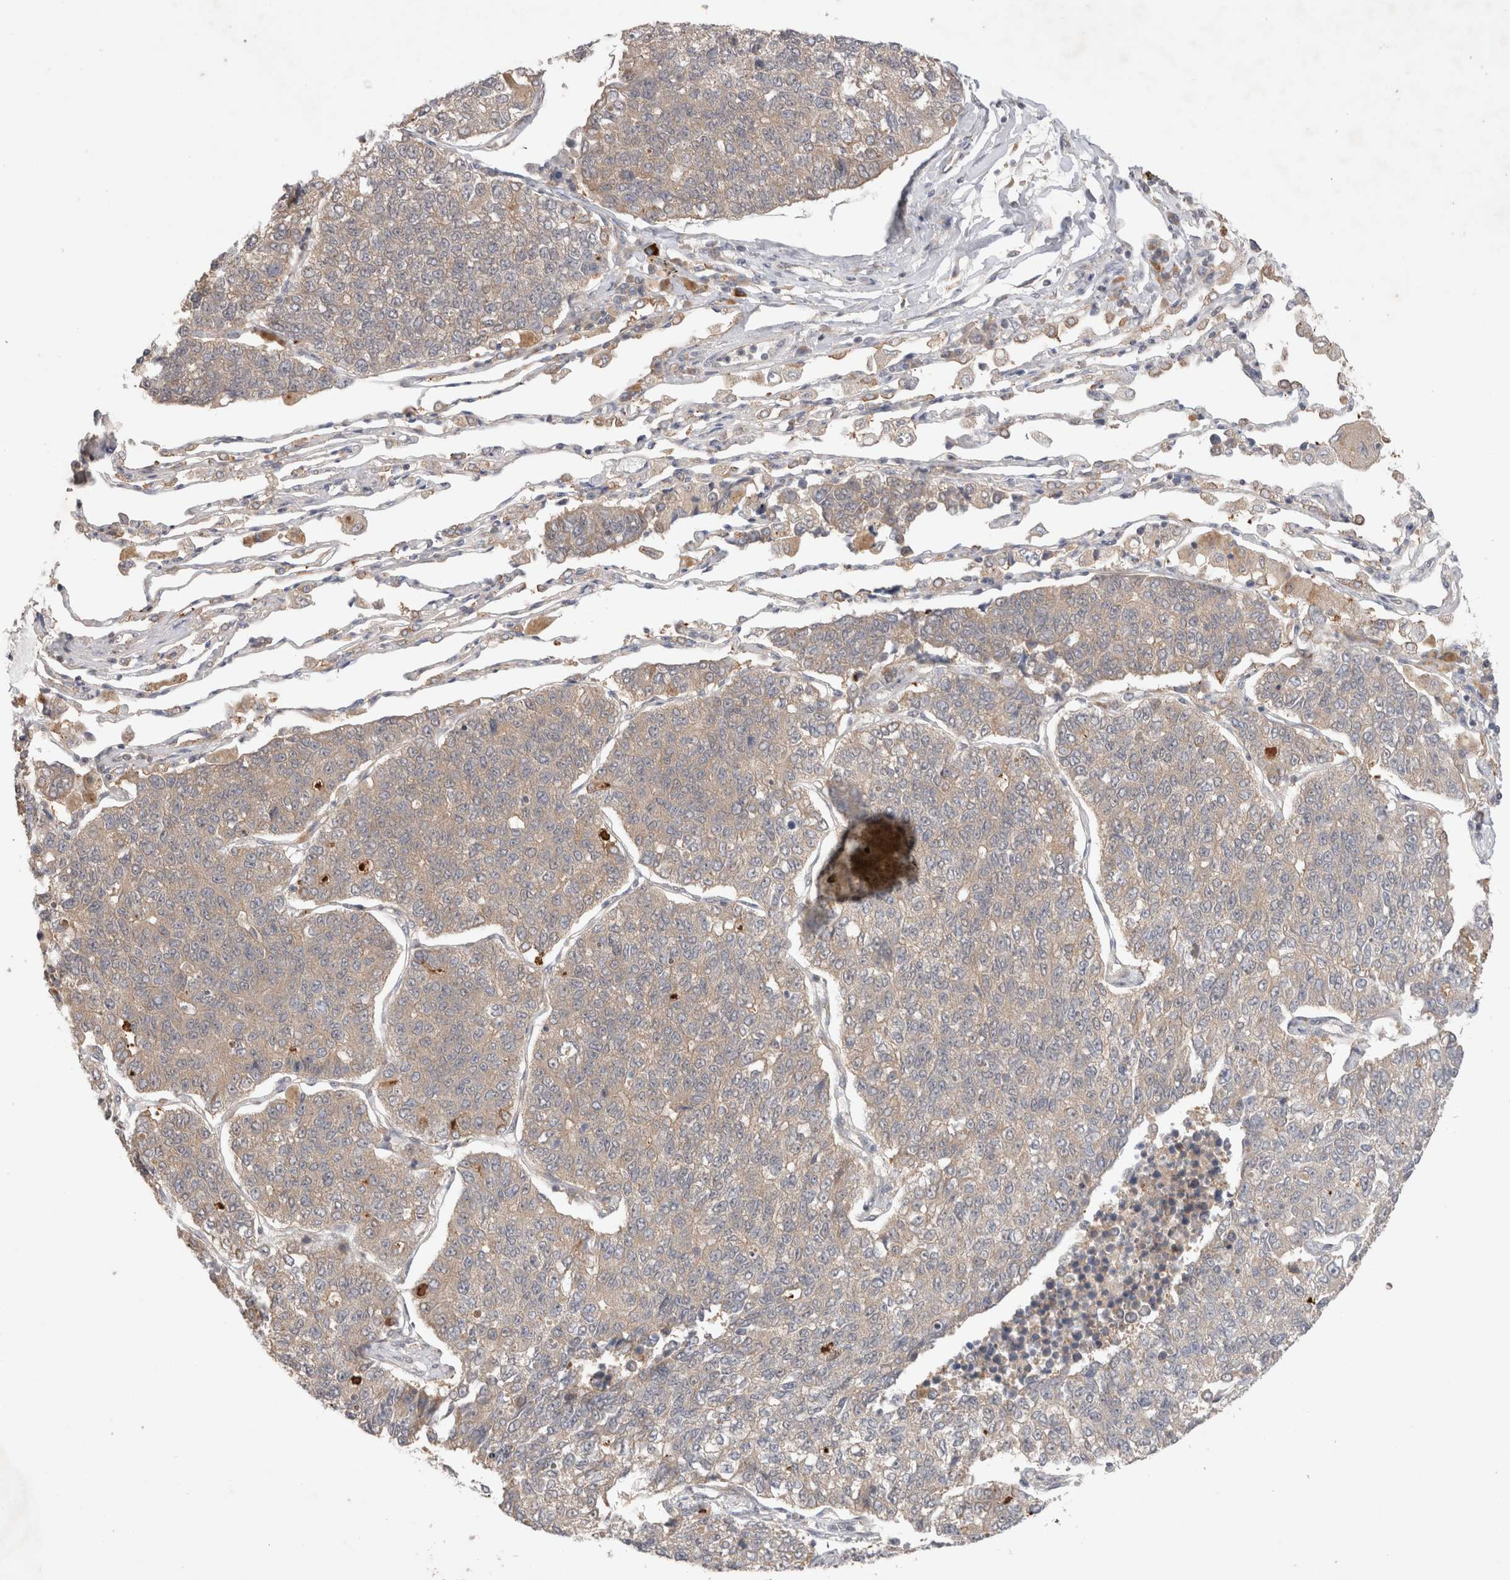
{"staining": {"intensity": "weak", "quantity": ">75%", "location": "cytoplasmic/membranous"}, "tissue": "lung cancer", "cell_type": "Tumor cells", "image_type": "cancer", "snomed": [{"axis": "morphology", "description": "Adenocarcinoma, NOS"}, {"axis": "topography", "description": "Lung"}], "caption": "Immunohistochemistry of lung cancer (adenocarcinoma) demonstrates low levels of weak cytoplasmic/membranous expression in about >75% of tumor cells.", "gene": "SLC29A1", "patient": {"sex": "male", "age": 49}}